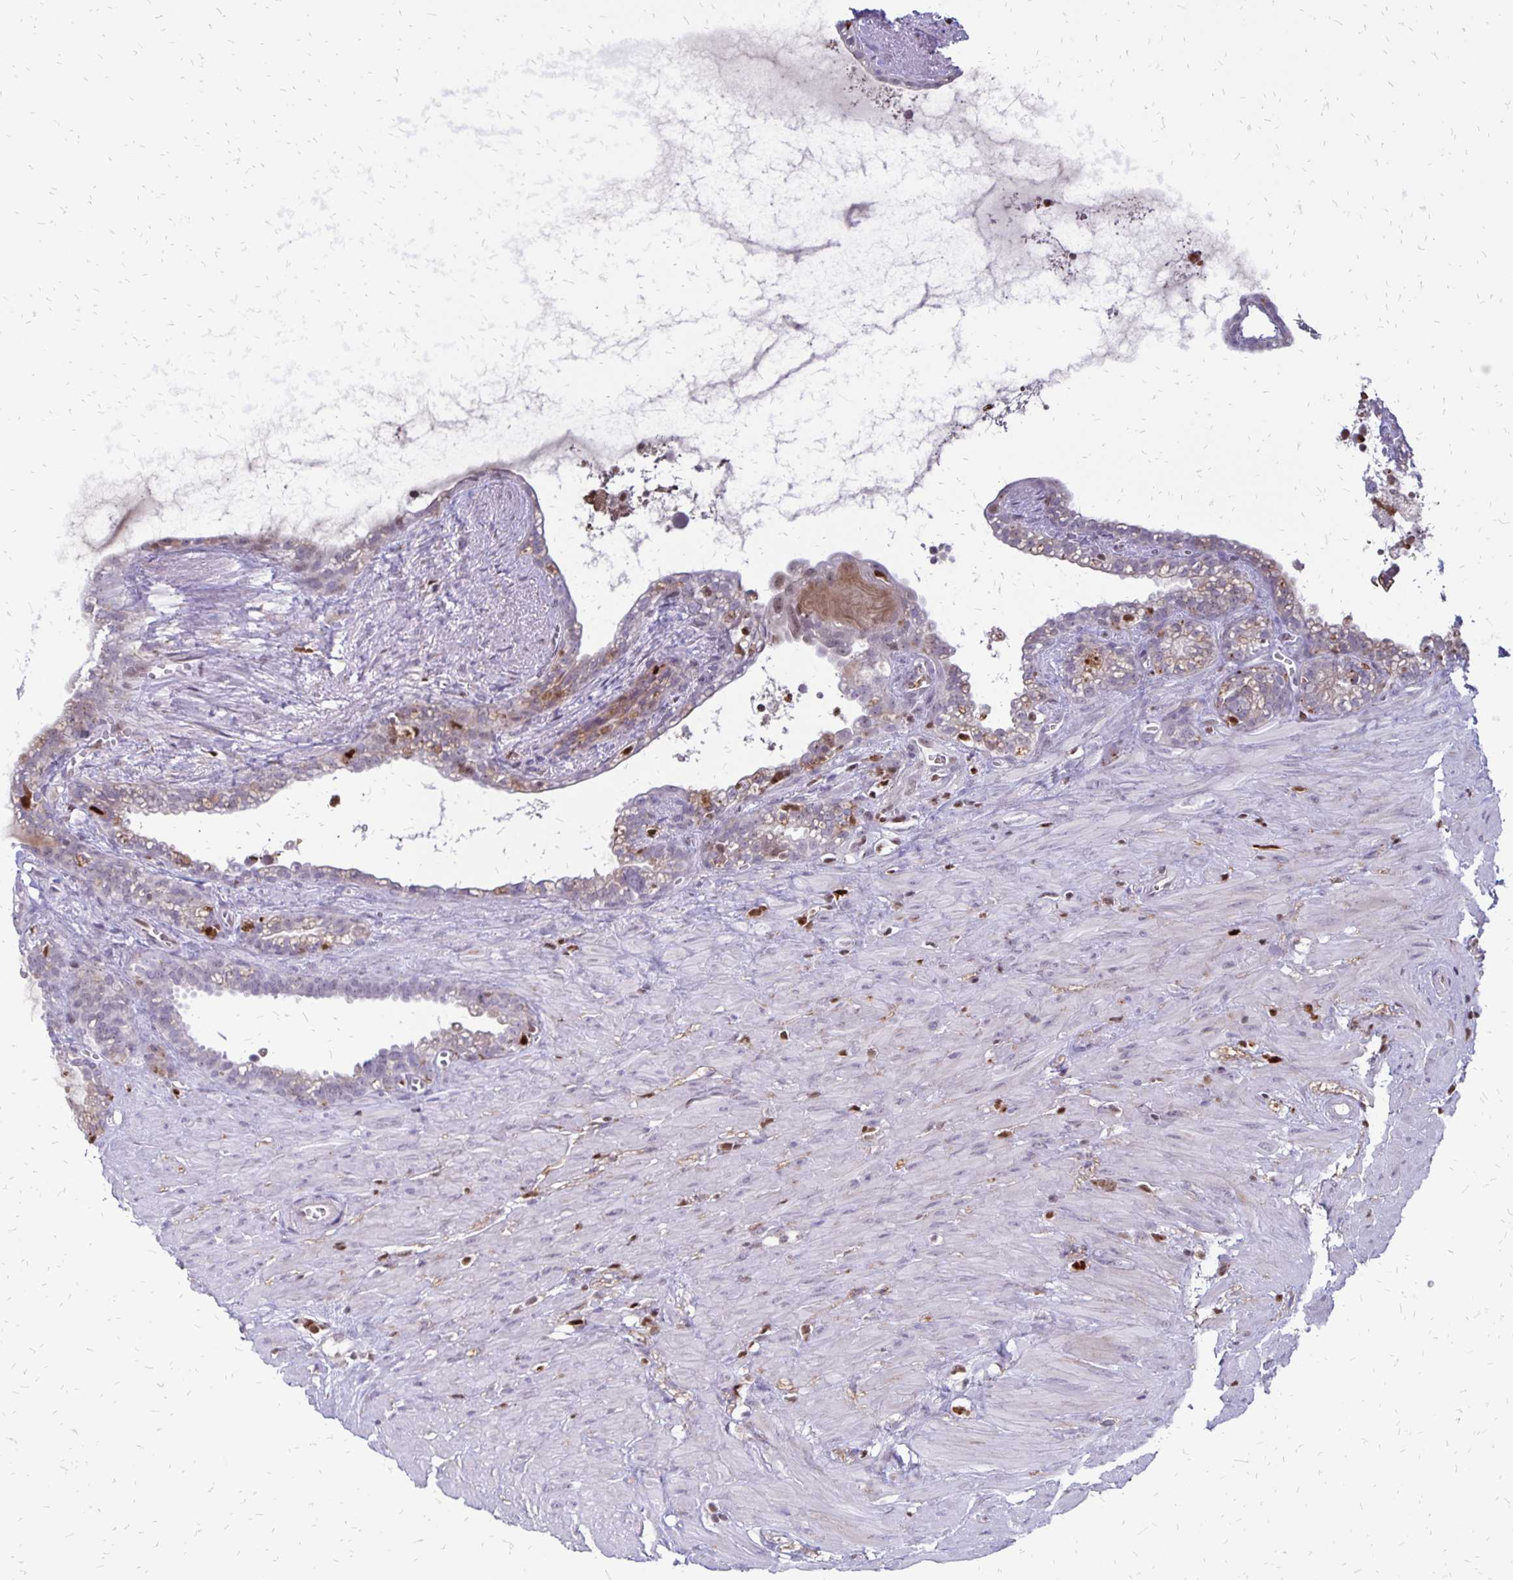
{"staining": {"intensity": "weak", "quantity": "25%-75%", "location": "cytoplasmic/membranous"}, "tissue": "seminal vesicle", "cell_type": "Glandular cells", "image_type": "normal", "snomed": [{"axis": "morphology", "description": "Normal tissue, NOS"}, {"axis": "topography", "description": "Seminal veicle"}], "caption": "Weak cytoplasmic/membranous expression is appreciated in approximately 25%-75% of glandular cells in benign seminal vesicle.", "gene": "DCK", "patient": {"sex": "male", "age": 76}}